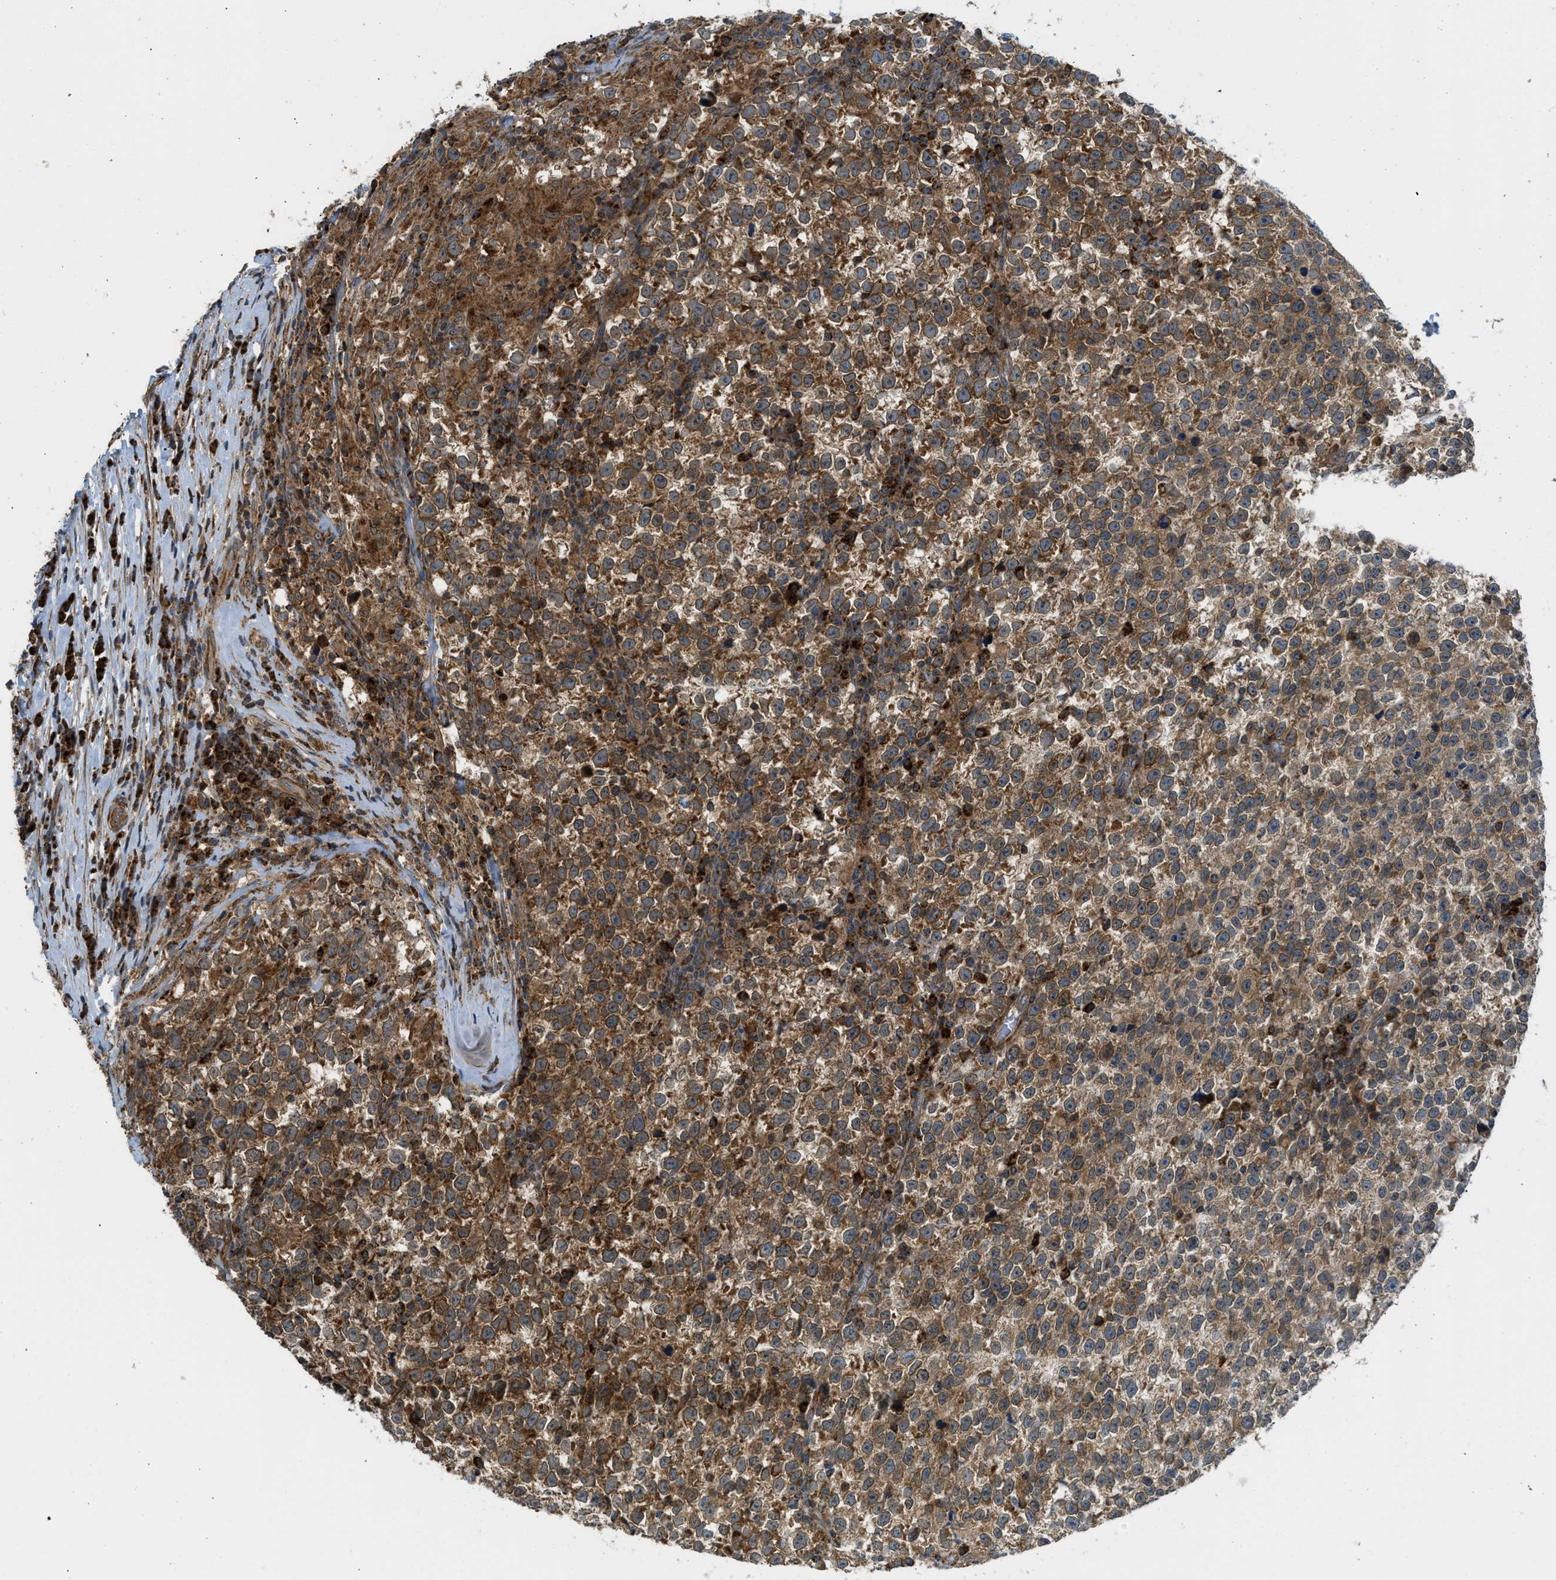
{"staining": {"intensity": "strong", "quantity": ">75%", "location": "cytoplasmic/membranous"}, "tissue": "testis cancer", "cell_type": "Tumor cells", "image_type": "cancer", "snomed": [{"axis": "morphology", "description": "Normal tissue, NOS"}, {"axis": "morphology", "description": "Seminoma, NOS"}, {"axis": "topography", "description": "Testis"}], "caption": "A high-resolution histopathology image shows immunohistochemistry (IHC) staining of testis cancer, which demonstrates strong cytoplasmic/membranous positivity in about >75% of tumor cells.", "gene": "SESN2", "patient": {"sex": "male", "age": 43}}